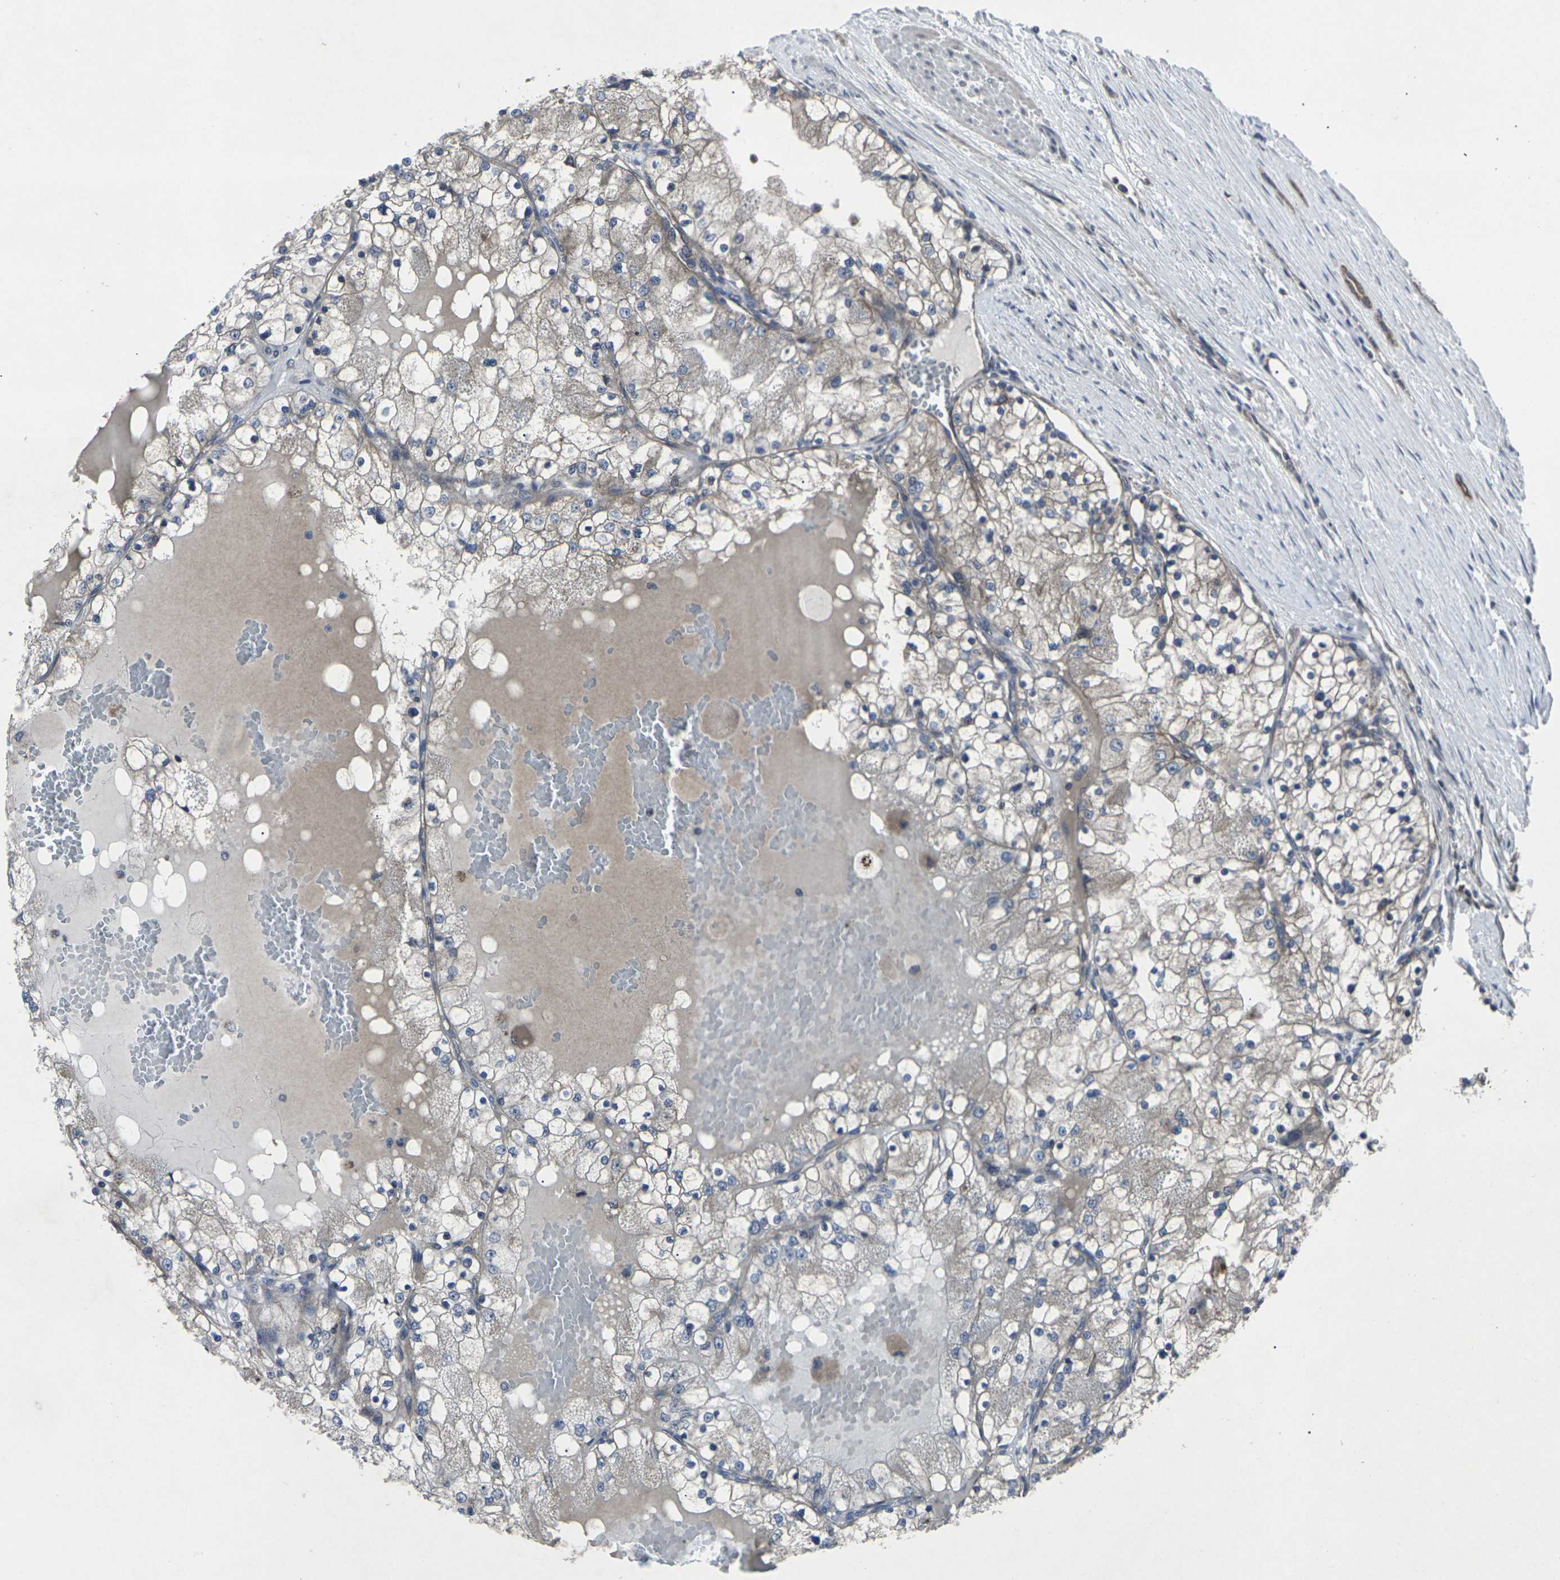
{"staining": {"intensity": "weak", "quantity": ">75%", "location": "cytoplasmic/membranous"}, "tissue": "renal cancer", "cell_type": "Tumor cells", "image_type": "cancer", "snomed": [{"axis": "morphology", "description": "Adenocarcinoma, NOS"}, {"axis": "topography", "description": "Kidney"}], "caption": "A brown stain highlights weak cytoplasmic/membranous staining of a protein in renal adenocarcinoma tumor cells.", "gene": "MAPKAPK2", "patient": {"sex": "male", "age": 68}}